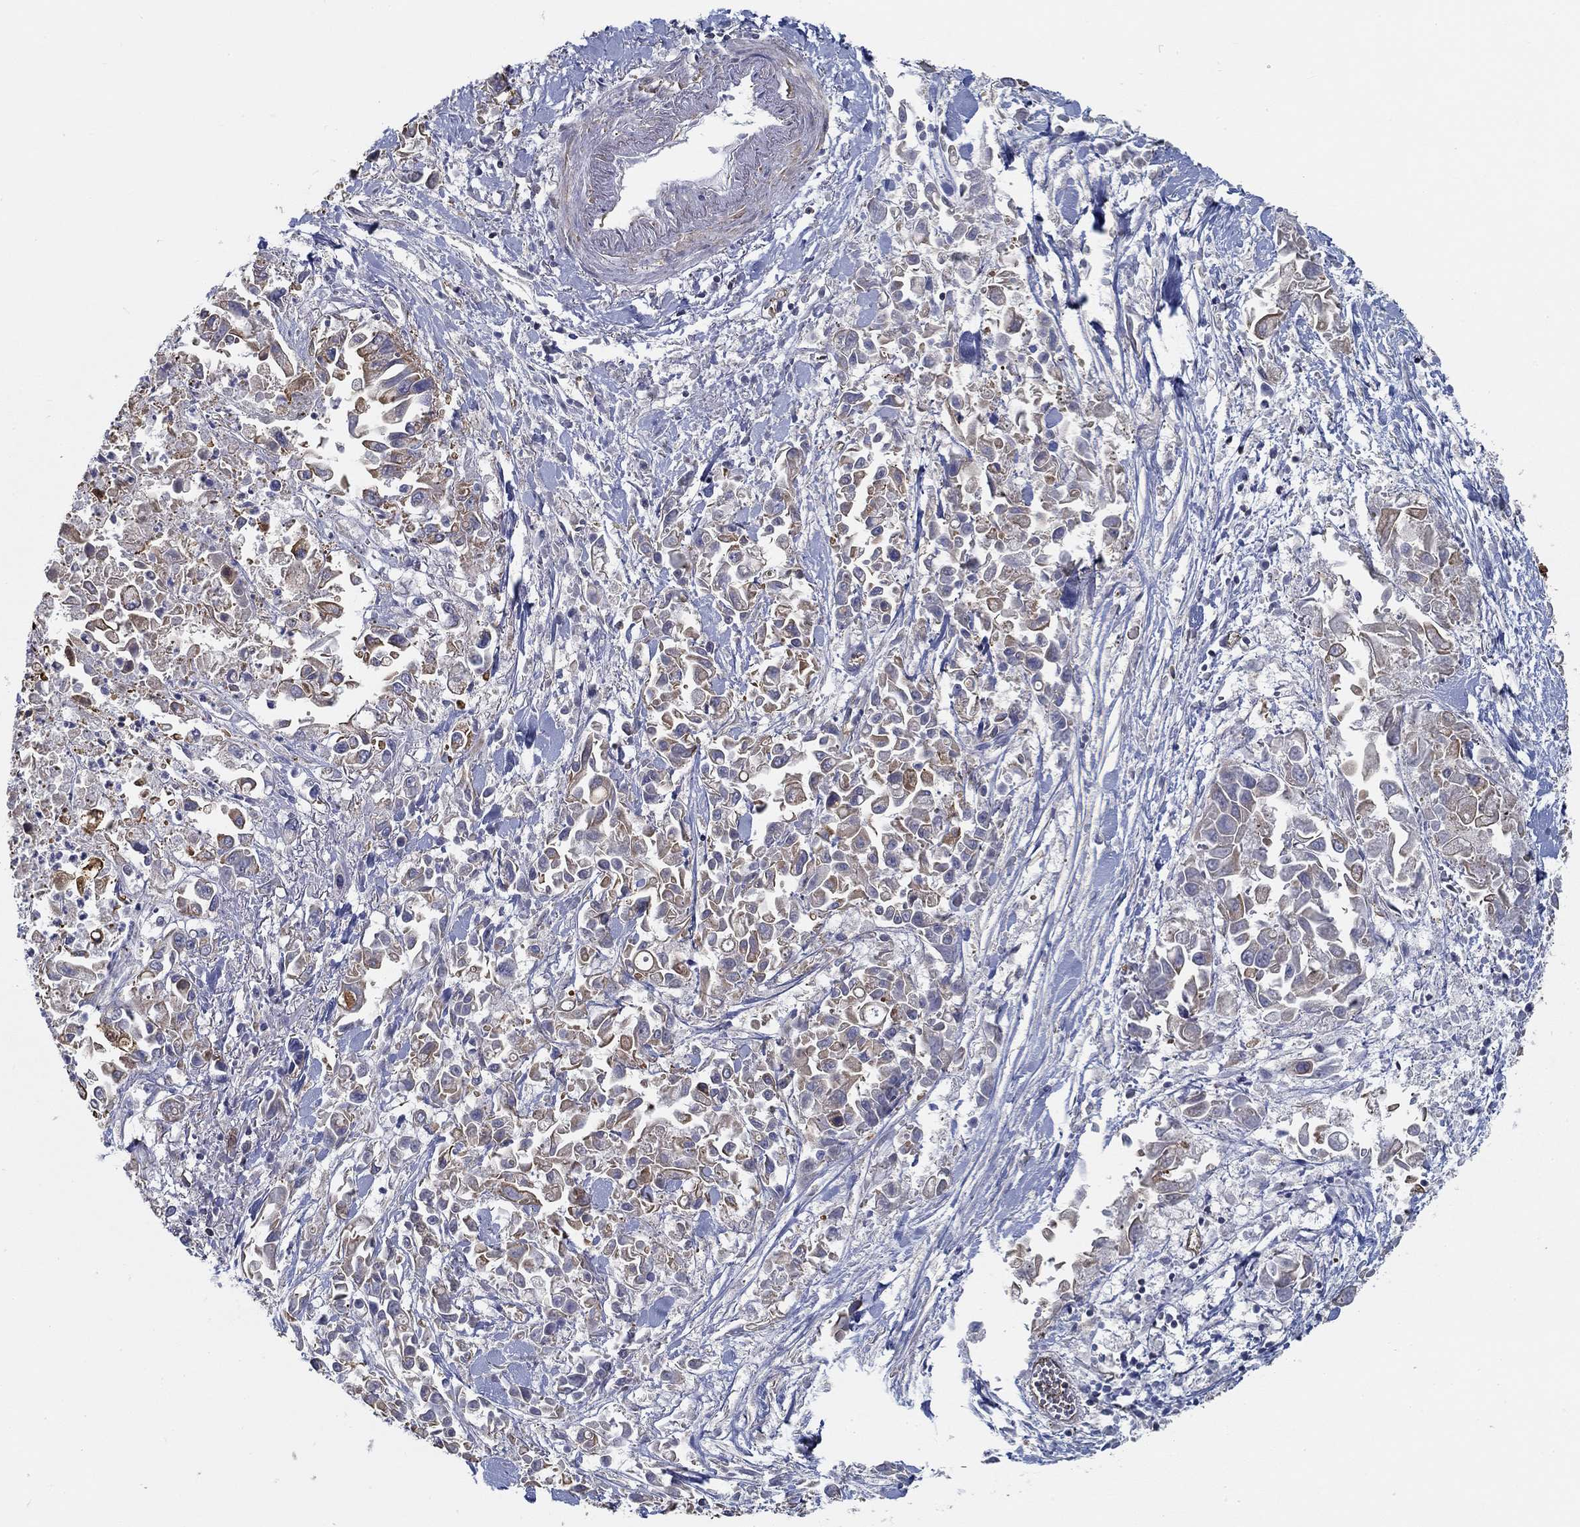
{"staining": {"intensity": "moderate", "quantity": "<25%", "location": "cytoplasmic/membranous"}, "tissue": "pancreatic cancer", "cell_type": "Tumor cells", "image_type": "cancer", "snomed": [{"axis": "morphology", "description": "Adenocarcinoma, NOS"}, {"axis": "topography", "description": "Pancreas"}], "caption": "Pancreatic adenocarcinoma was stained to show a protein in brown. There is low levels of moderate cytoplasmic/membranous expression in about <25% of tumor cells.", "gene": "BBOF1", "patient": {"sex": "female", "age": 83}}